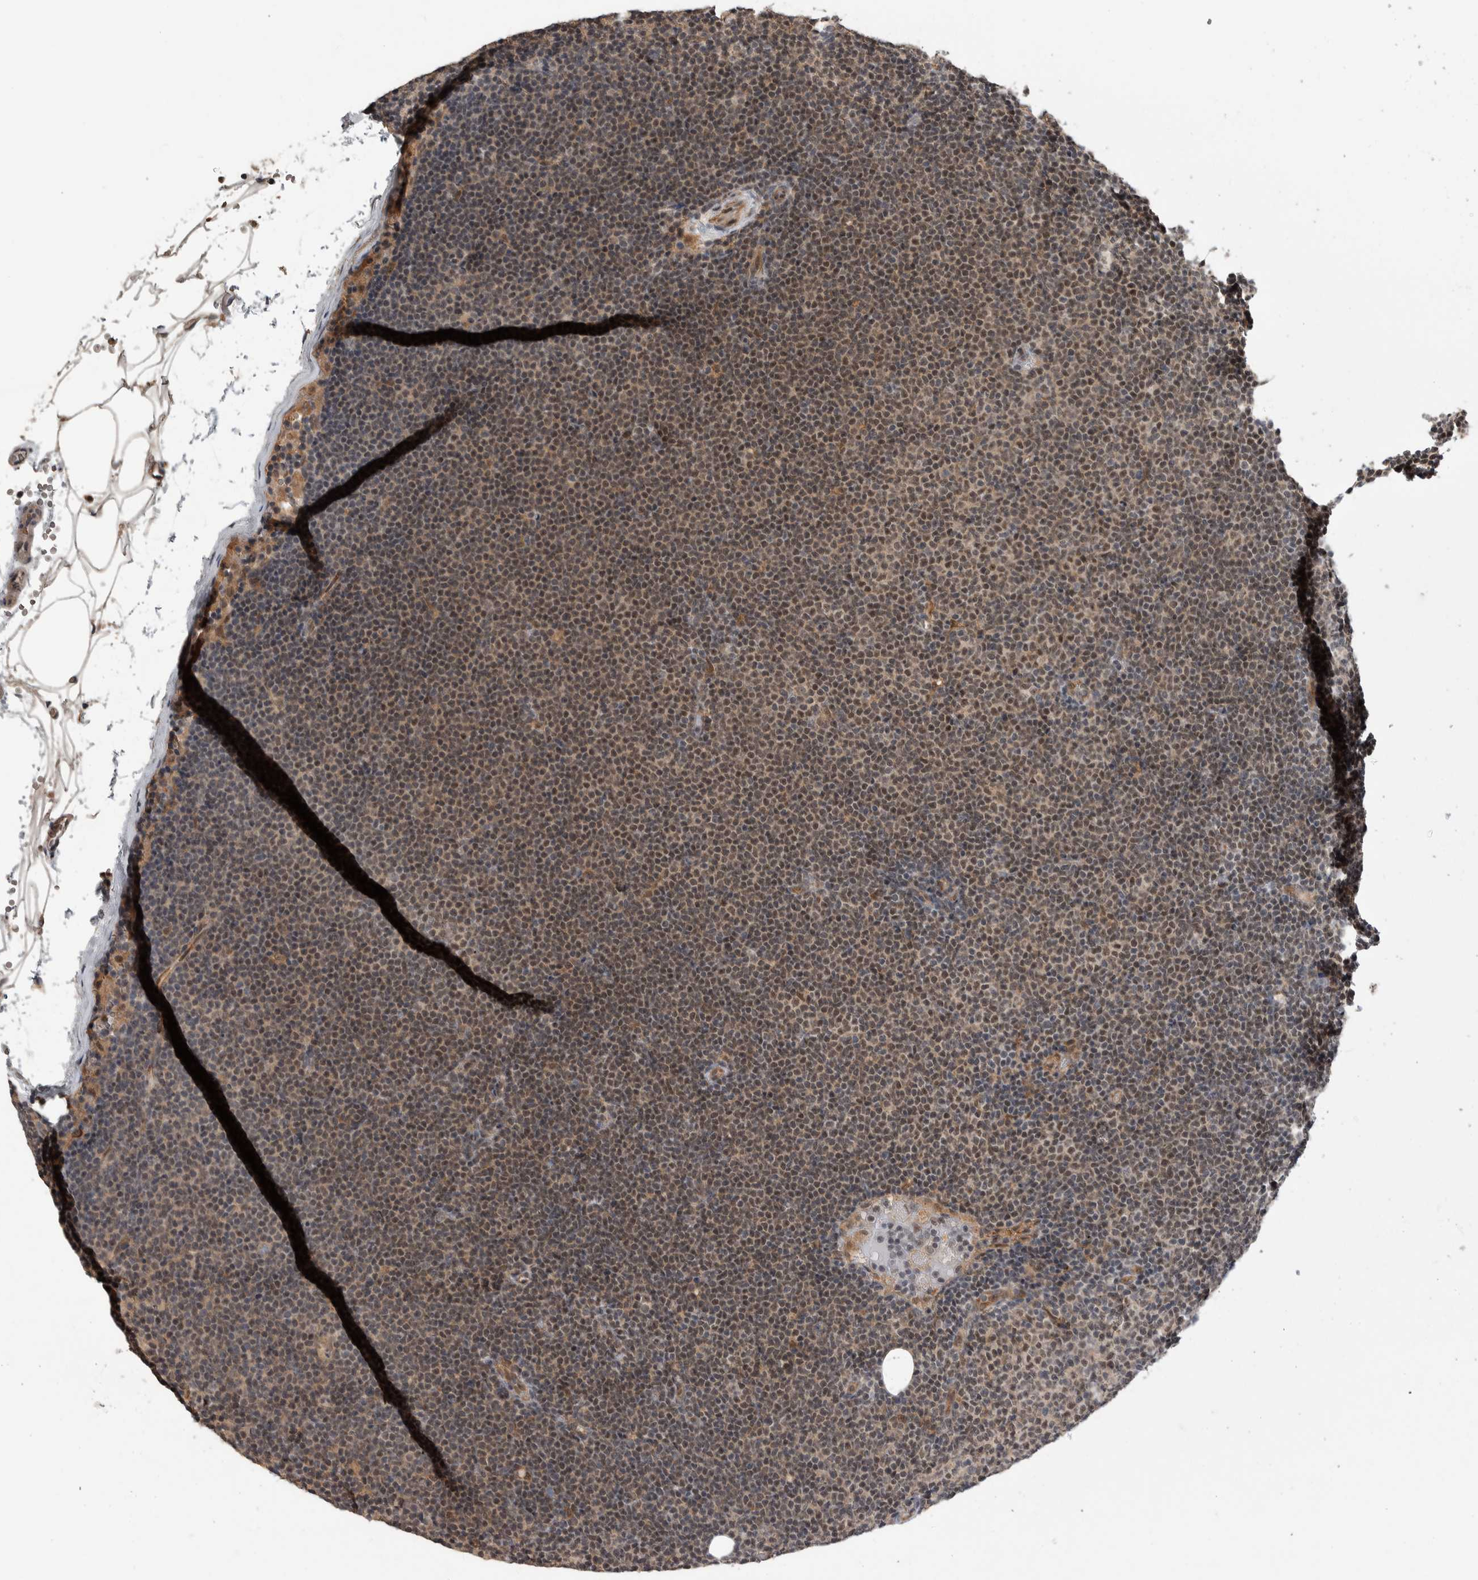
{"staining": {"intensity": "weak", "quantity": "25%-75%", "location": "nuclear"}, "tissue": "lymphoma", "cell_type": "Tumor cells", "image_type": "cancer", "snomed": [{"axis": "morphology", "description": "Malignant lymphoma, non-Hodgkin's type, Low grade"}, {"axis": "topography", "description": "Lymph node"}], "caption": "A brown stain shows weak nuclear positivity of a protein in low-grade malignant lymphoma, non-Hodgkin's type tumor cells. Using DAB (brown) and hematoxylin (blue) stains, captured at high magnification using brightfield microscopy.", "gene": "PRDM4", "patient": {"sex": "female", "age": 53}}